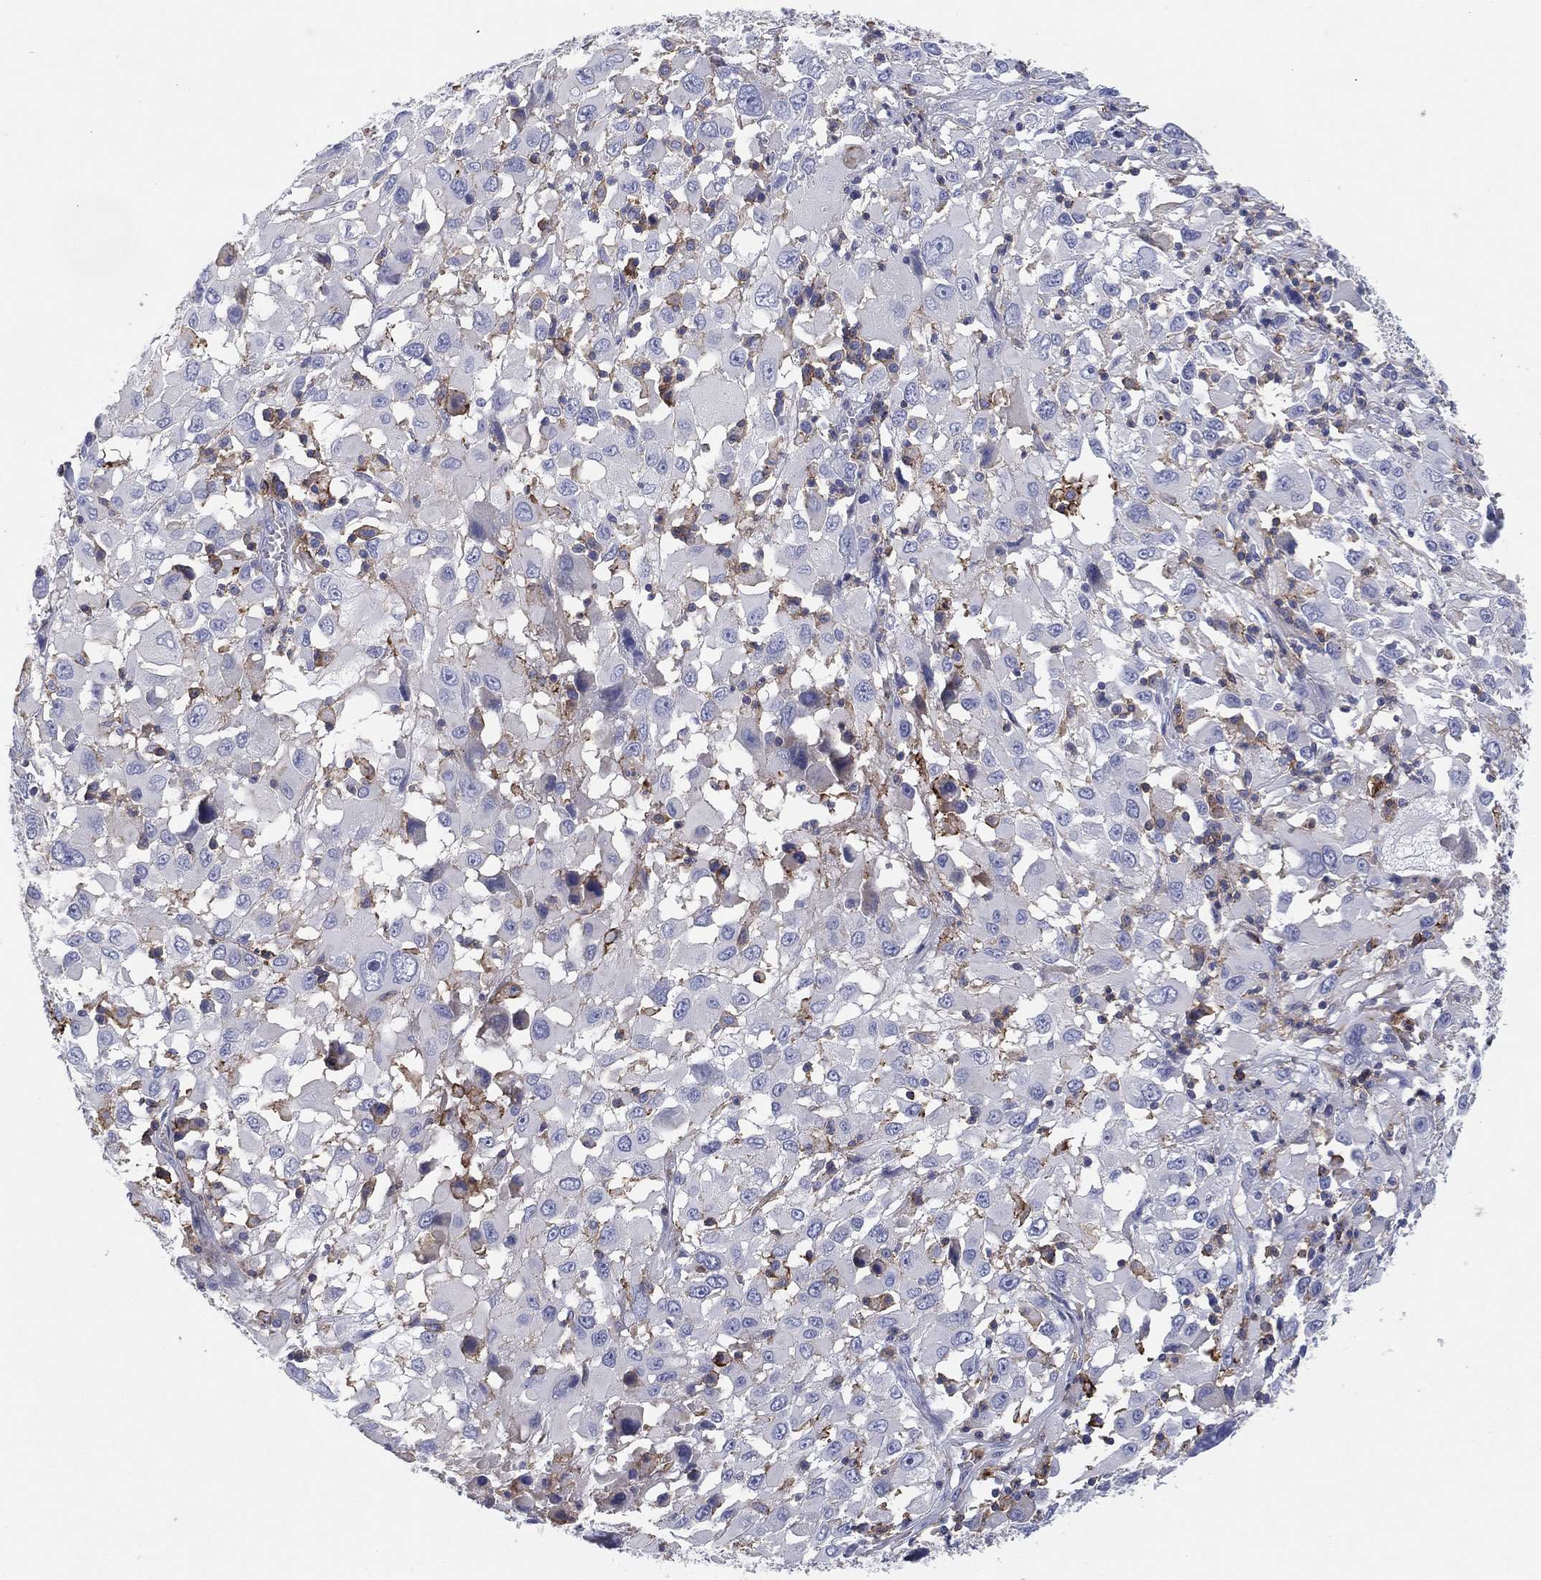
{"staining": {"intensity": "negative", "quantity": "none", "location": "none"}, "tissue": "melanoma", "cell_type": "Tumor cells", "image_type": "cancer", "snomed": [{"axis": "morphology", "description": "Malignant melanoma, Metastatic site"}, {"axis": "topography", "description": "Soft tissue"}], "caption": "This is an immunohistochemistry micrograph of human malignant melanoma (metastatic site). There is no staining in tumor cells.", "gene": "SELPLG", "patient": {"sex": "male", "age": 50}}